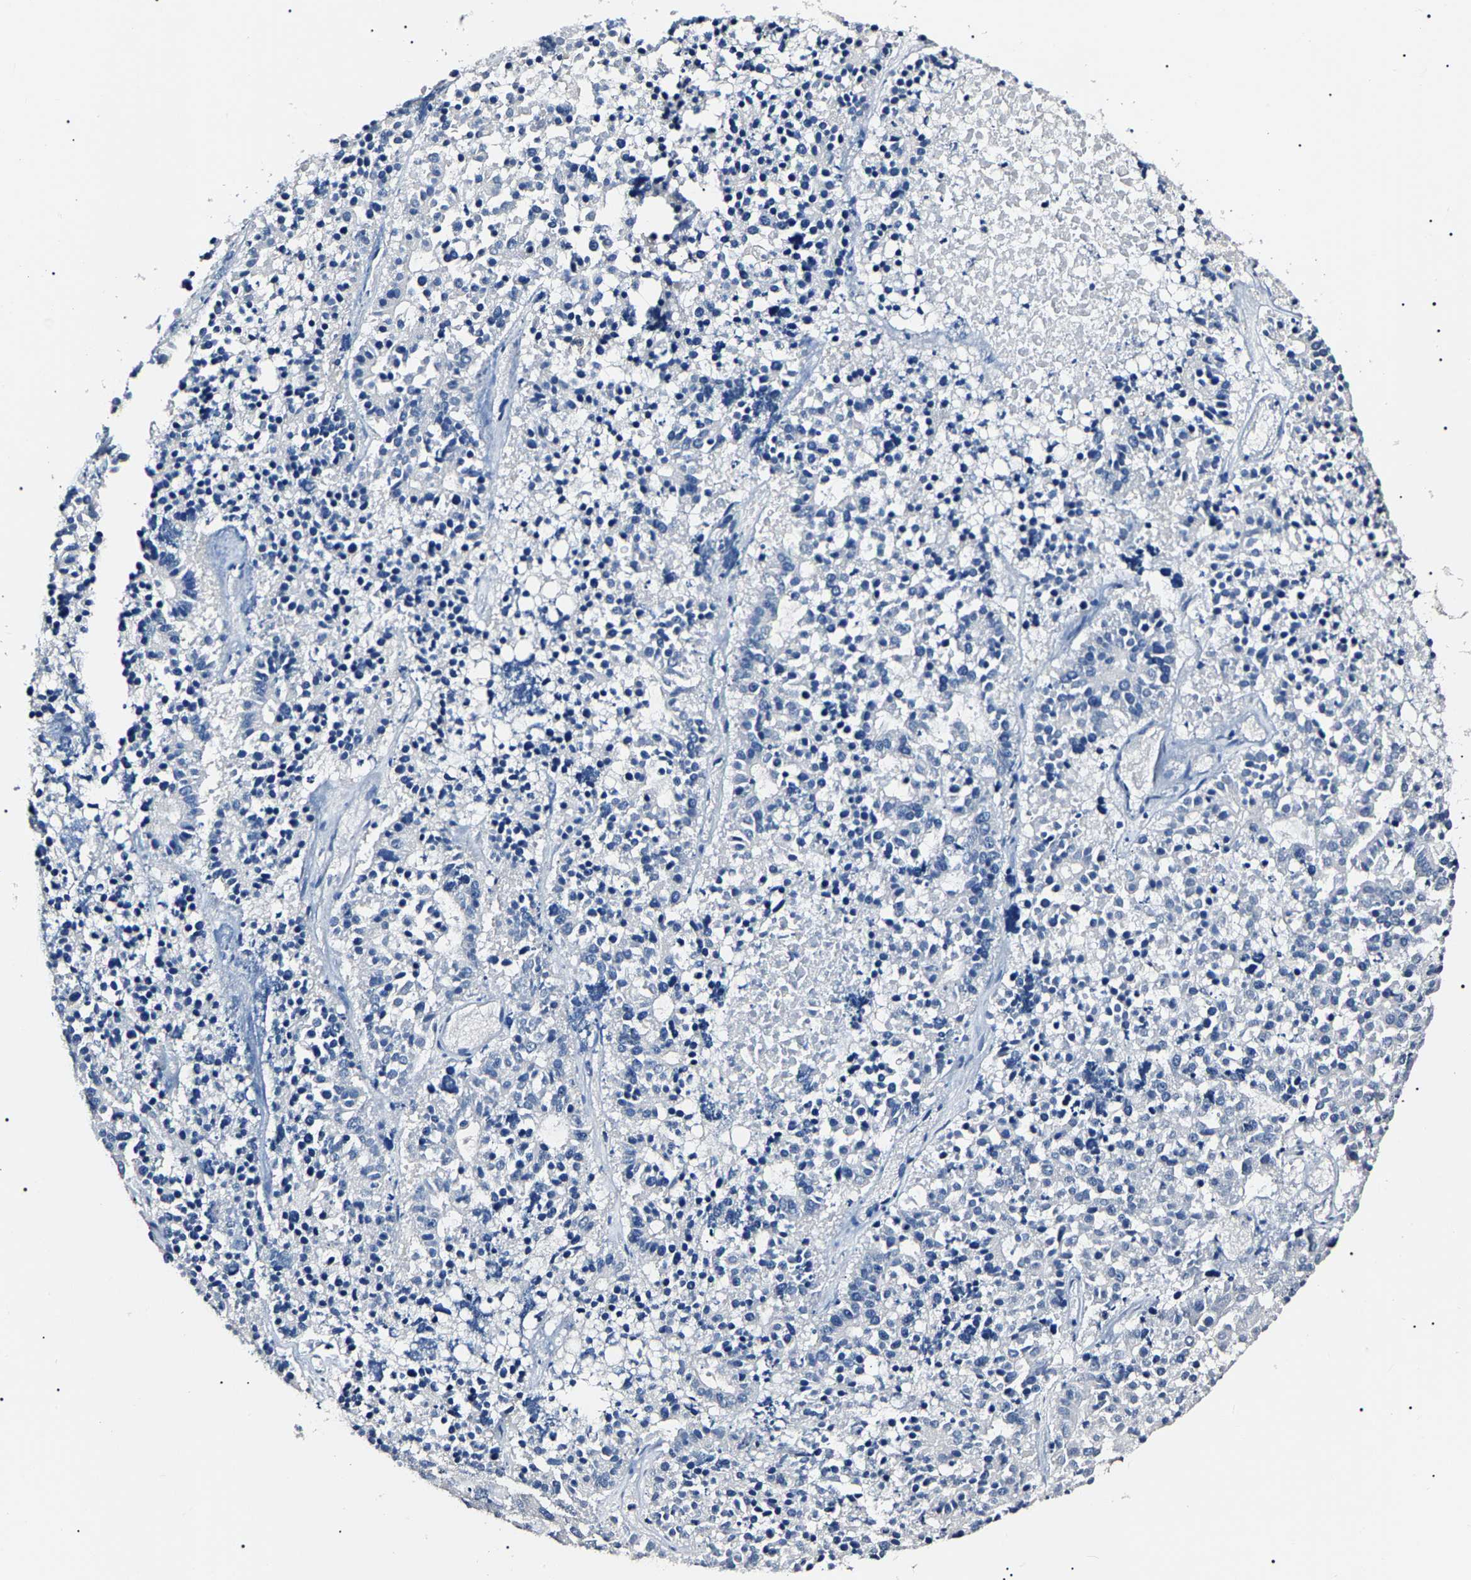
{"staining": {"intensity": "negative", "quantity": "none", "location": "none"}, "tissue": "pancreatic cancer", "cell_type": "Tumor cells", "image_type": "cancer", "snomed": [{"axis": "morphology", "description": "Adenocarcinoma, NOS"}, {"axis": "topography", "description": "Pancreas"}], "caption": "An immunohistochemistry (IHC) image of adenocarcinoma (pancreatic) is shown. There is no staining in tumor cells of adenocarcinoma (pancreatic). The staining is performed using DAB (3,3'-diaminobenzidine) brown chromogen with nuclei counter-stained in using hematoxylin.", "gene": "KLHL42", "patient": {"sex": "male", "age": 50}}